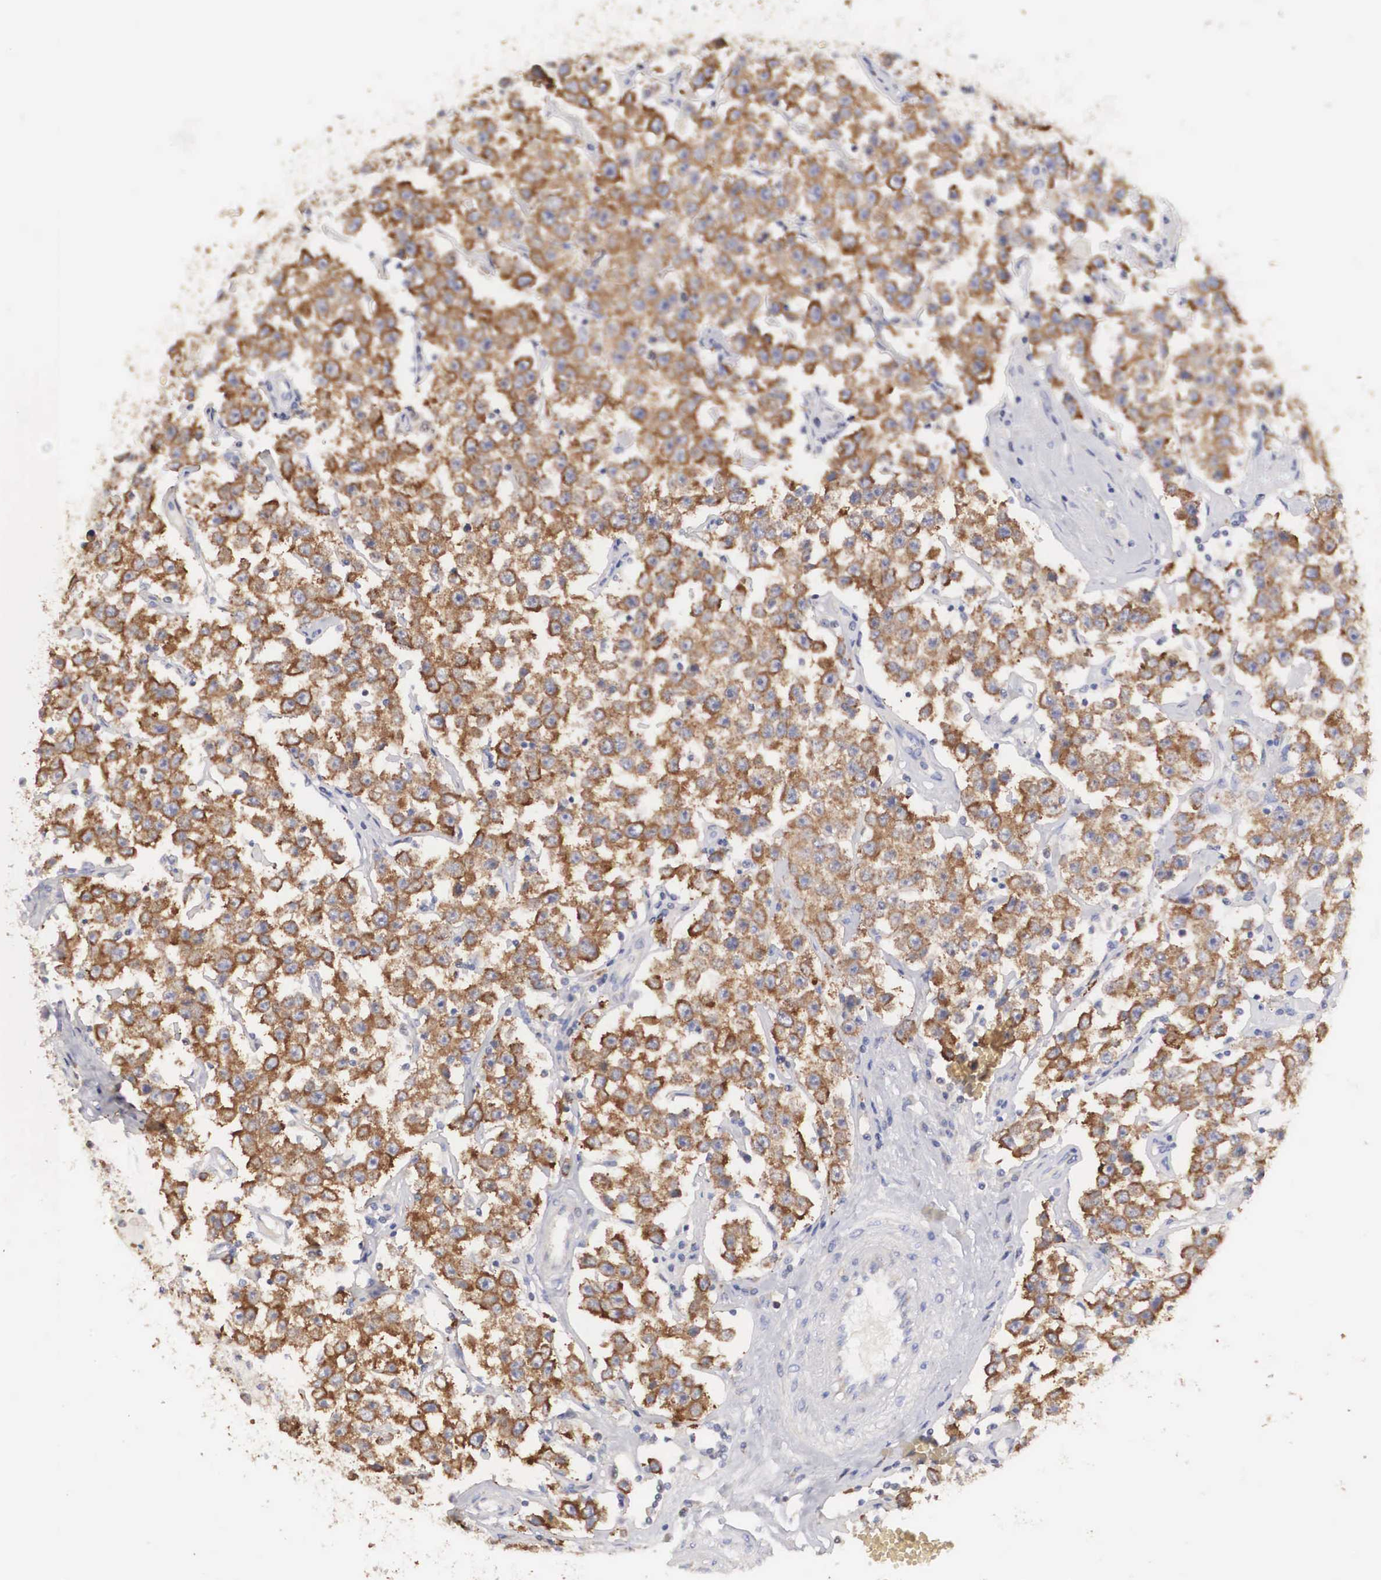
{"staining": {"intensity": "moderate", "quantity": ">75%", "location": "cytoplasmic/membranous"}, "tissue": "testis cancer", "cell_type": "Tumor cells", "image_type": "cancer", "snomed": [{"axis": "morphology", "description": "Seminoma, NOS"}, {"axis": "topography", "description": "Testis"}], "caption": "High-power microscopy captured an IHC photomicrograph of testis seminoma, revealing moderate cytoplasmic/membranous expression in approximately >75% of tumor cells. (DAB IHC, brown staining for protein, blue staining for nuclei).", "gene": "TXLNG", "patient": {"sex": "male", "age": 52}}